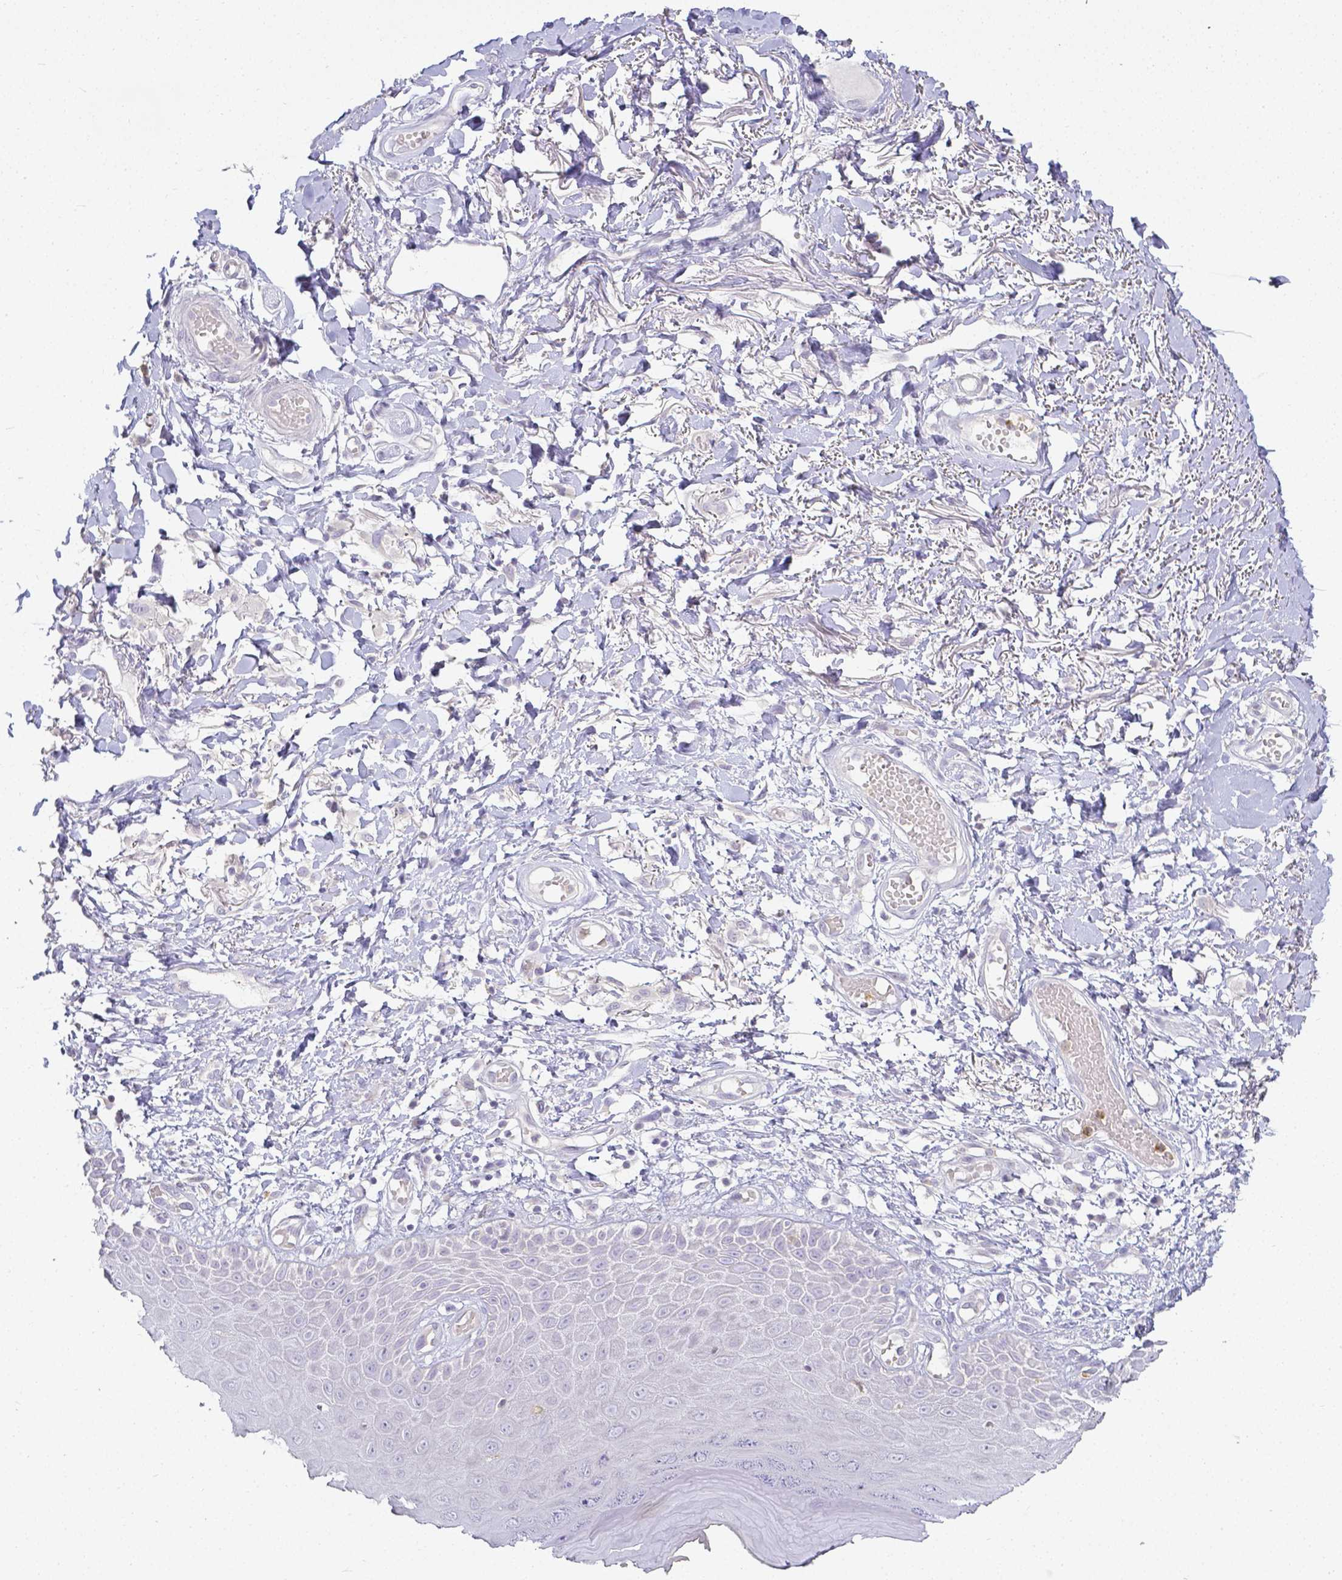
{"staining": {"intensity": "negative", "quantity": "none", "location": "none"}, "tissue": "skin", "cell_type": "Epidermal cells", "image_type": "normal", "snomed": [{"axis": "morphology", "description": "Normal tissue, NOS"}, {"axis": "topography", "description": "Anal"}, {"axis": "topography", "description": "Peripheral nerve tissue"}], "caption": "This is an immunohistochemistry image of benign human skin. There is no staining in epidermal cells.", "gene": "KCNH1", "patient": {"sex": "male", "age": 78}}